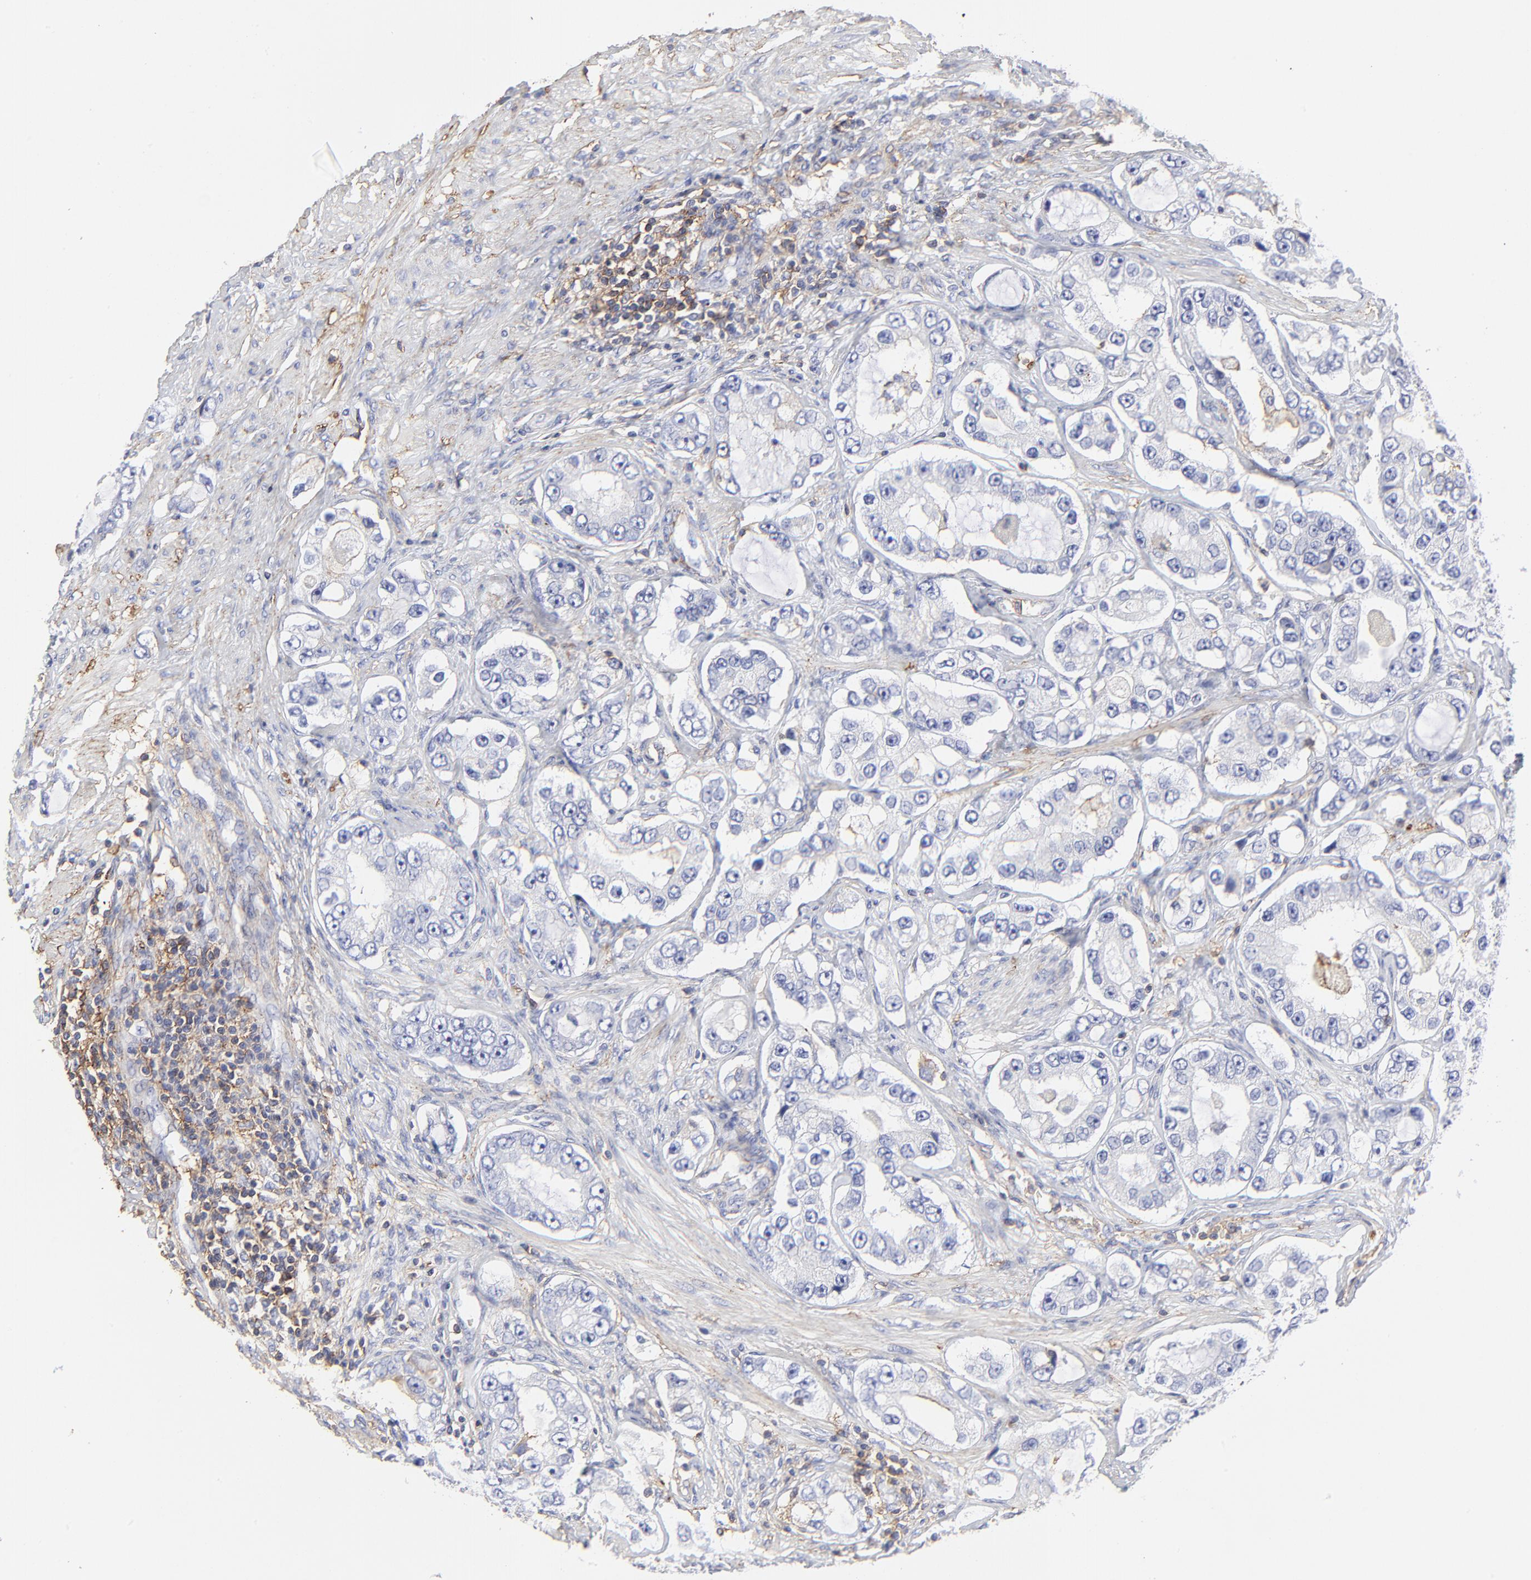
{"staining": {"intensity": "negative", "quantity": "none", "location": "none"}, "tissue": "prostate cancer", "cell_type": "Tumor cells", "image_type": "cancer", "snomed": [{"axis": "morphology", "description": "Adenocarcinoma, High grade"}, {"axis": "topography", "description": "Prostate"}], "caption": "A high-resolution histopathology image shows IHC staining of prostate adenocarcinoma (high-grade), which reveals no significant expression in tumor cells.", "gene": "ANXA6", "patient": {"sex": "male", "age": 63}}